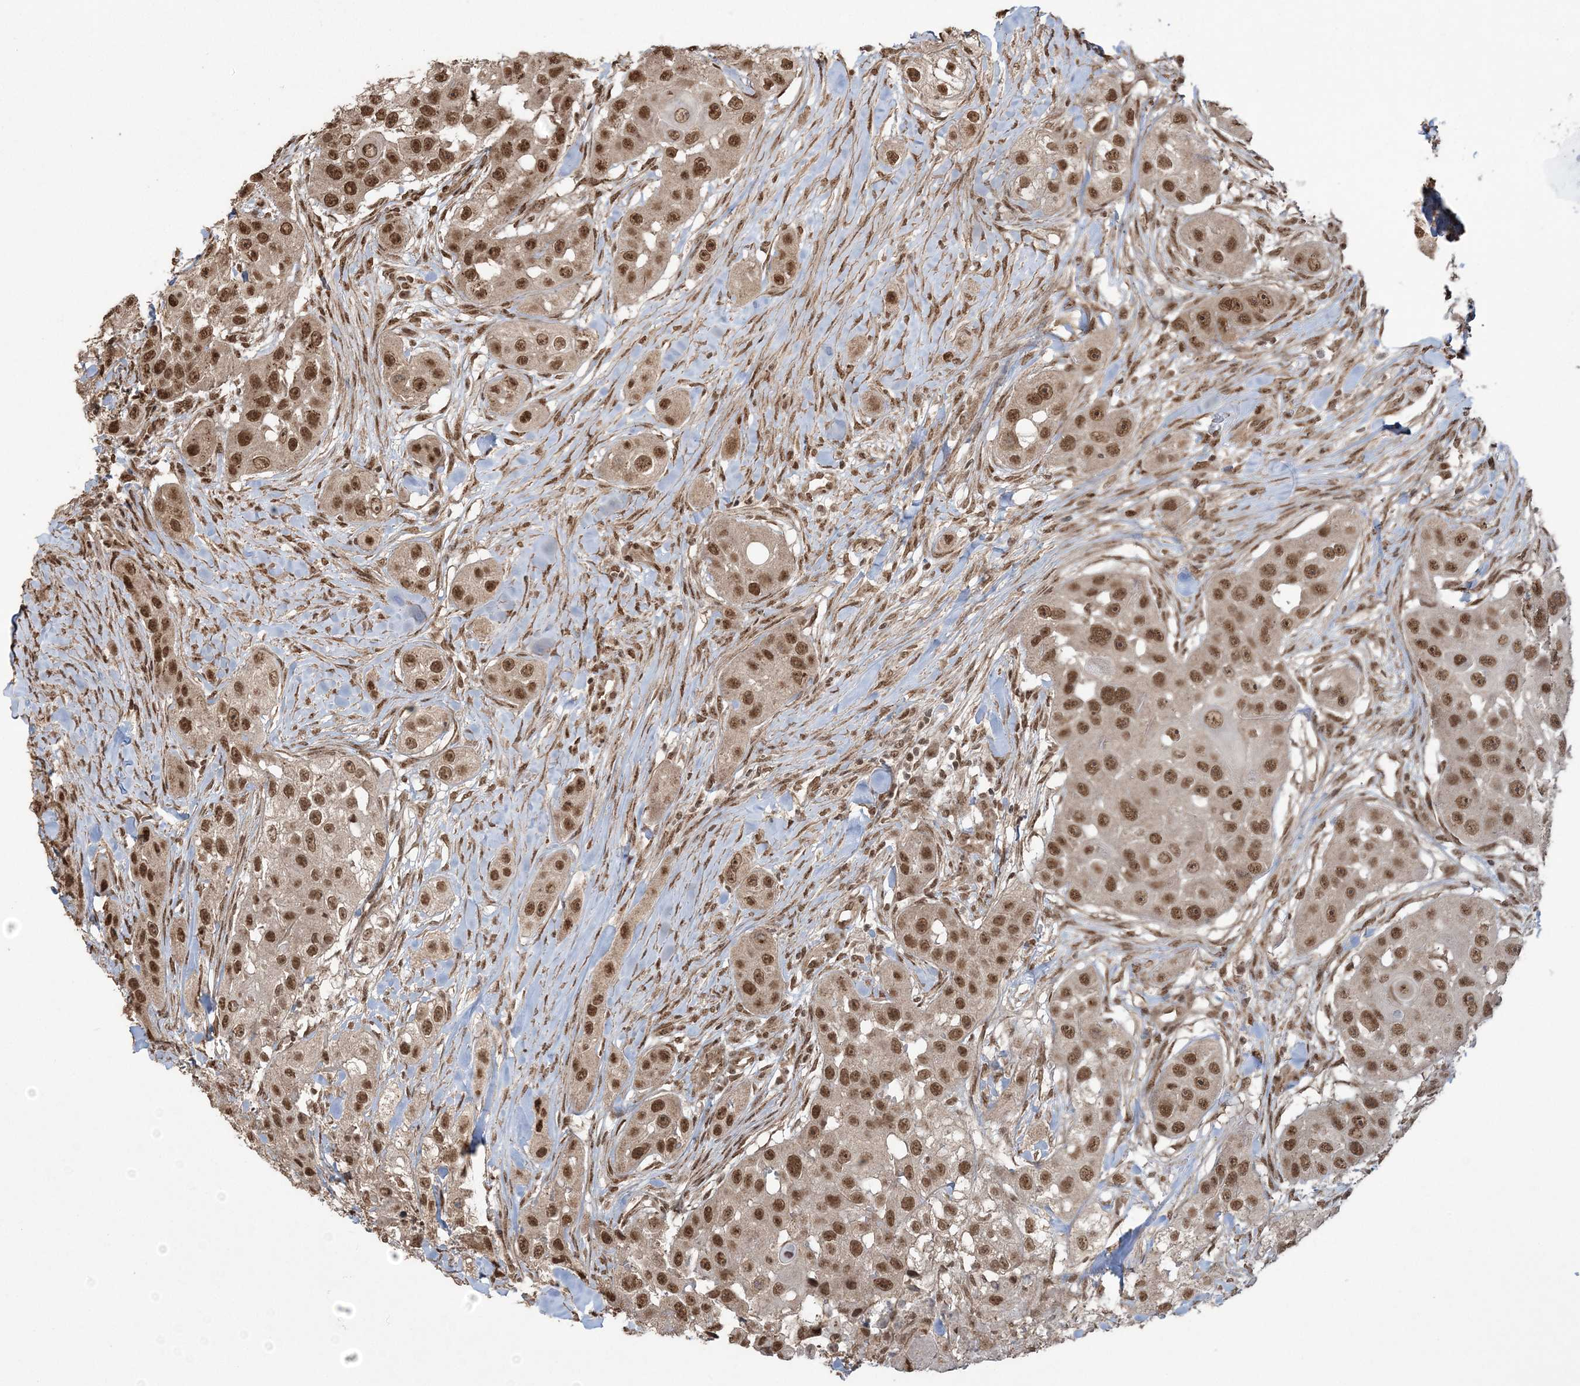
{"staining": {"intensity": "moderate", "quantity": ">75%", "location": "nuclear"}, "tissue": "head and neck cancer", "cell_type": "Tumor cells", "image_type": "cancer", "snomed": [{"axis": "morphology", "description": "Normal tissue, NOS"}, {"axis": "morphology", "description": "Squamous cell carcinoma, NOS"}, {"axis": "topography", "description": "Skeletal muscle"}, {"axis": "topography", "description": "Head-Neck"}], "caption": "Approximately >75% of tumor cells in head and neck squamous cell carcinoma demonstrate moderate nuclear protein expression as visualized by brown immunohistochemical staining.", "gene": "ZNF839", "patient": {"sex": "male", "age": 51}}